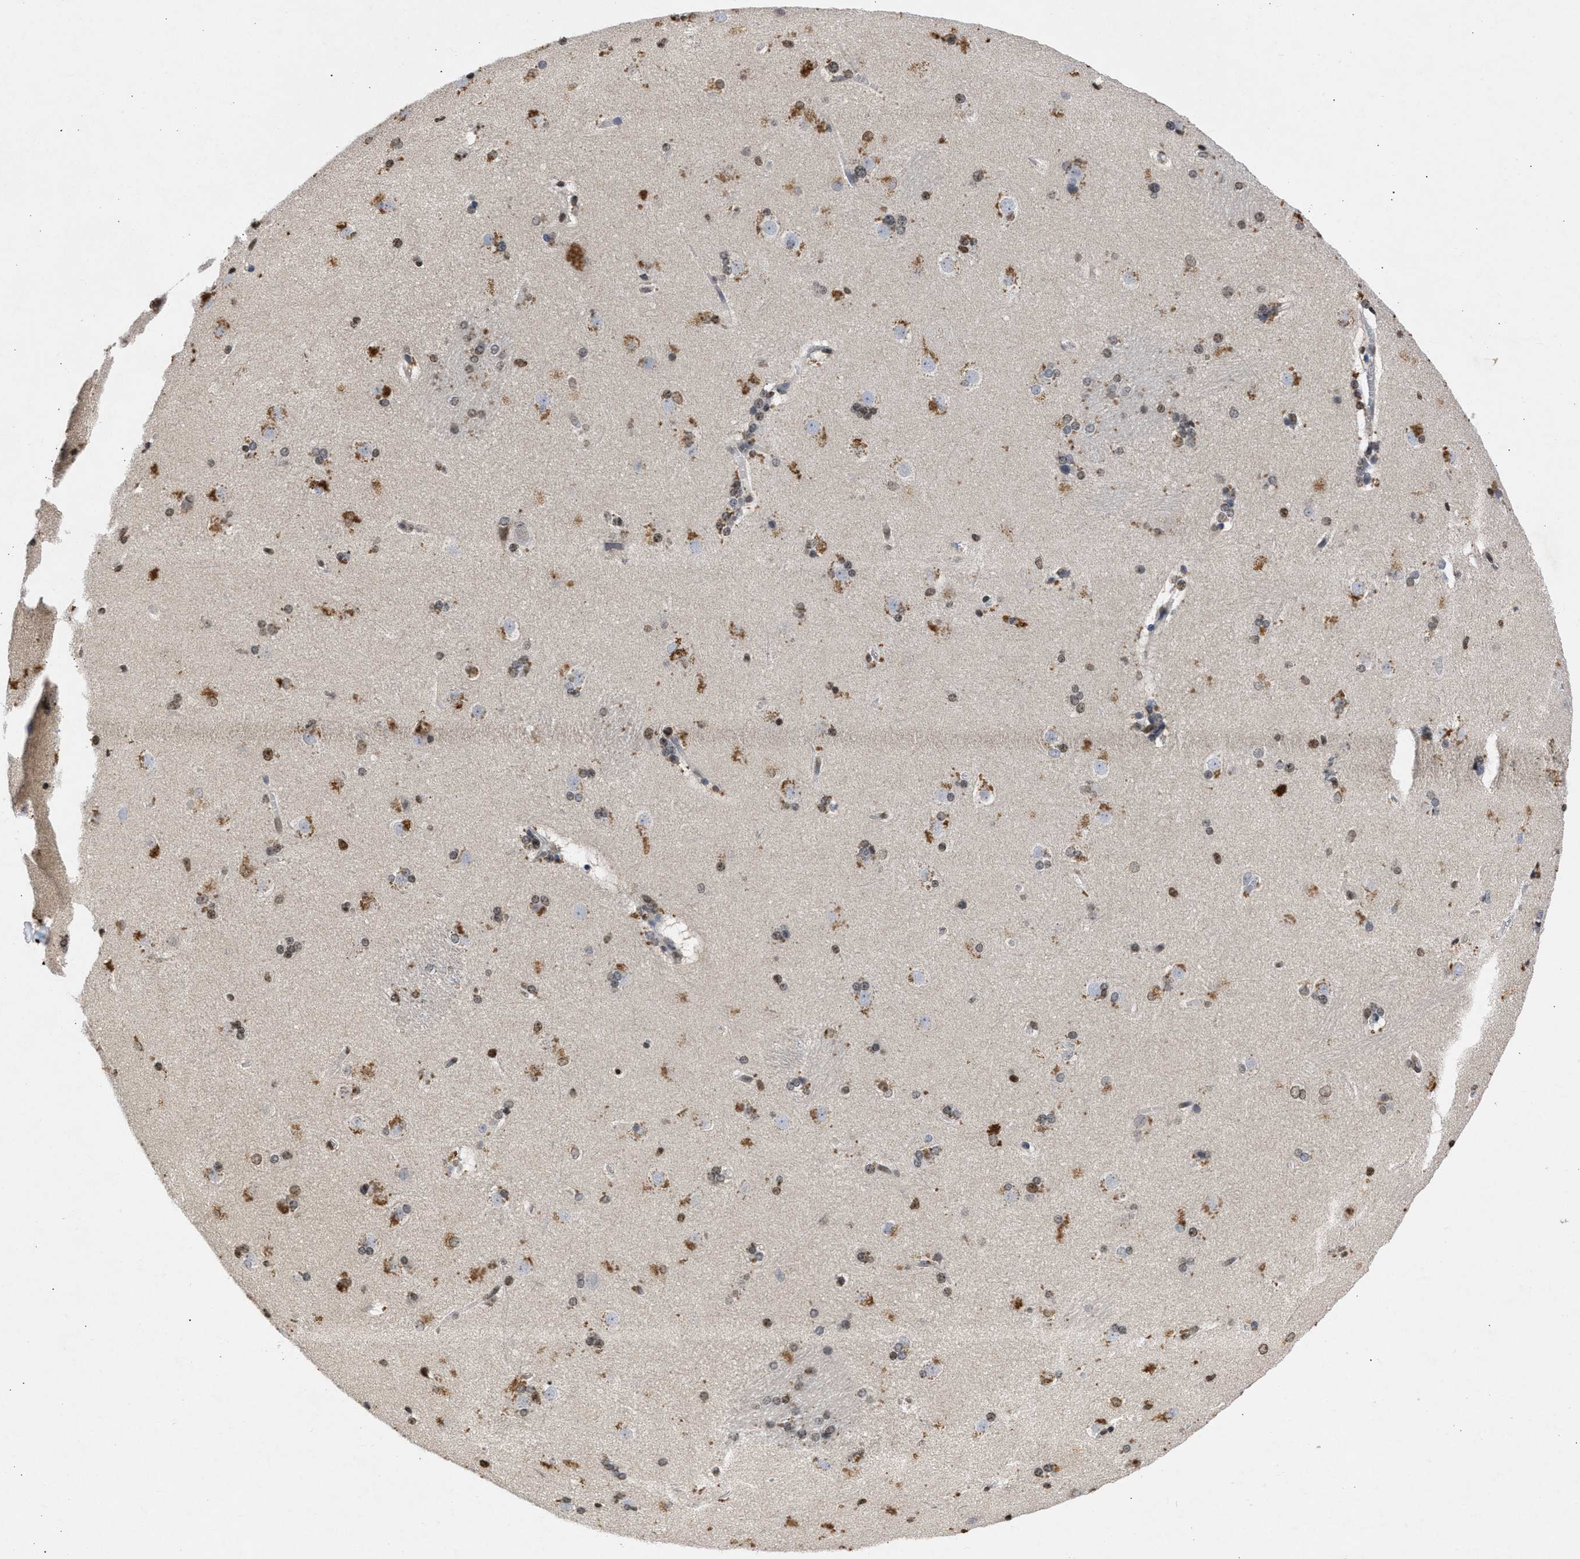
{"staining": {"intensity": "moderate", "quantity": "25%-75%", "location": "nuclear"}, "tissue": "caudate", "cell_type": "Glial cells", "image_type": "normal", "snomed": [{"axis": "morphology", "description": "Normal tissue, NOS"}, {"axis": "topography", "description": "Lateral ventricle wall"}], "caption": "Immunohistochemical staining of benign human caudate exhibits medium levels of moderate nuclear expression in approximately 25%-75% of glial cells.", "gene": "NUP35", "patient": {"sex": "female", "age": 19}}